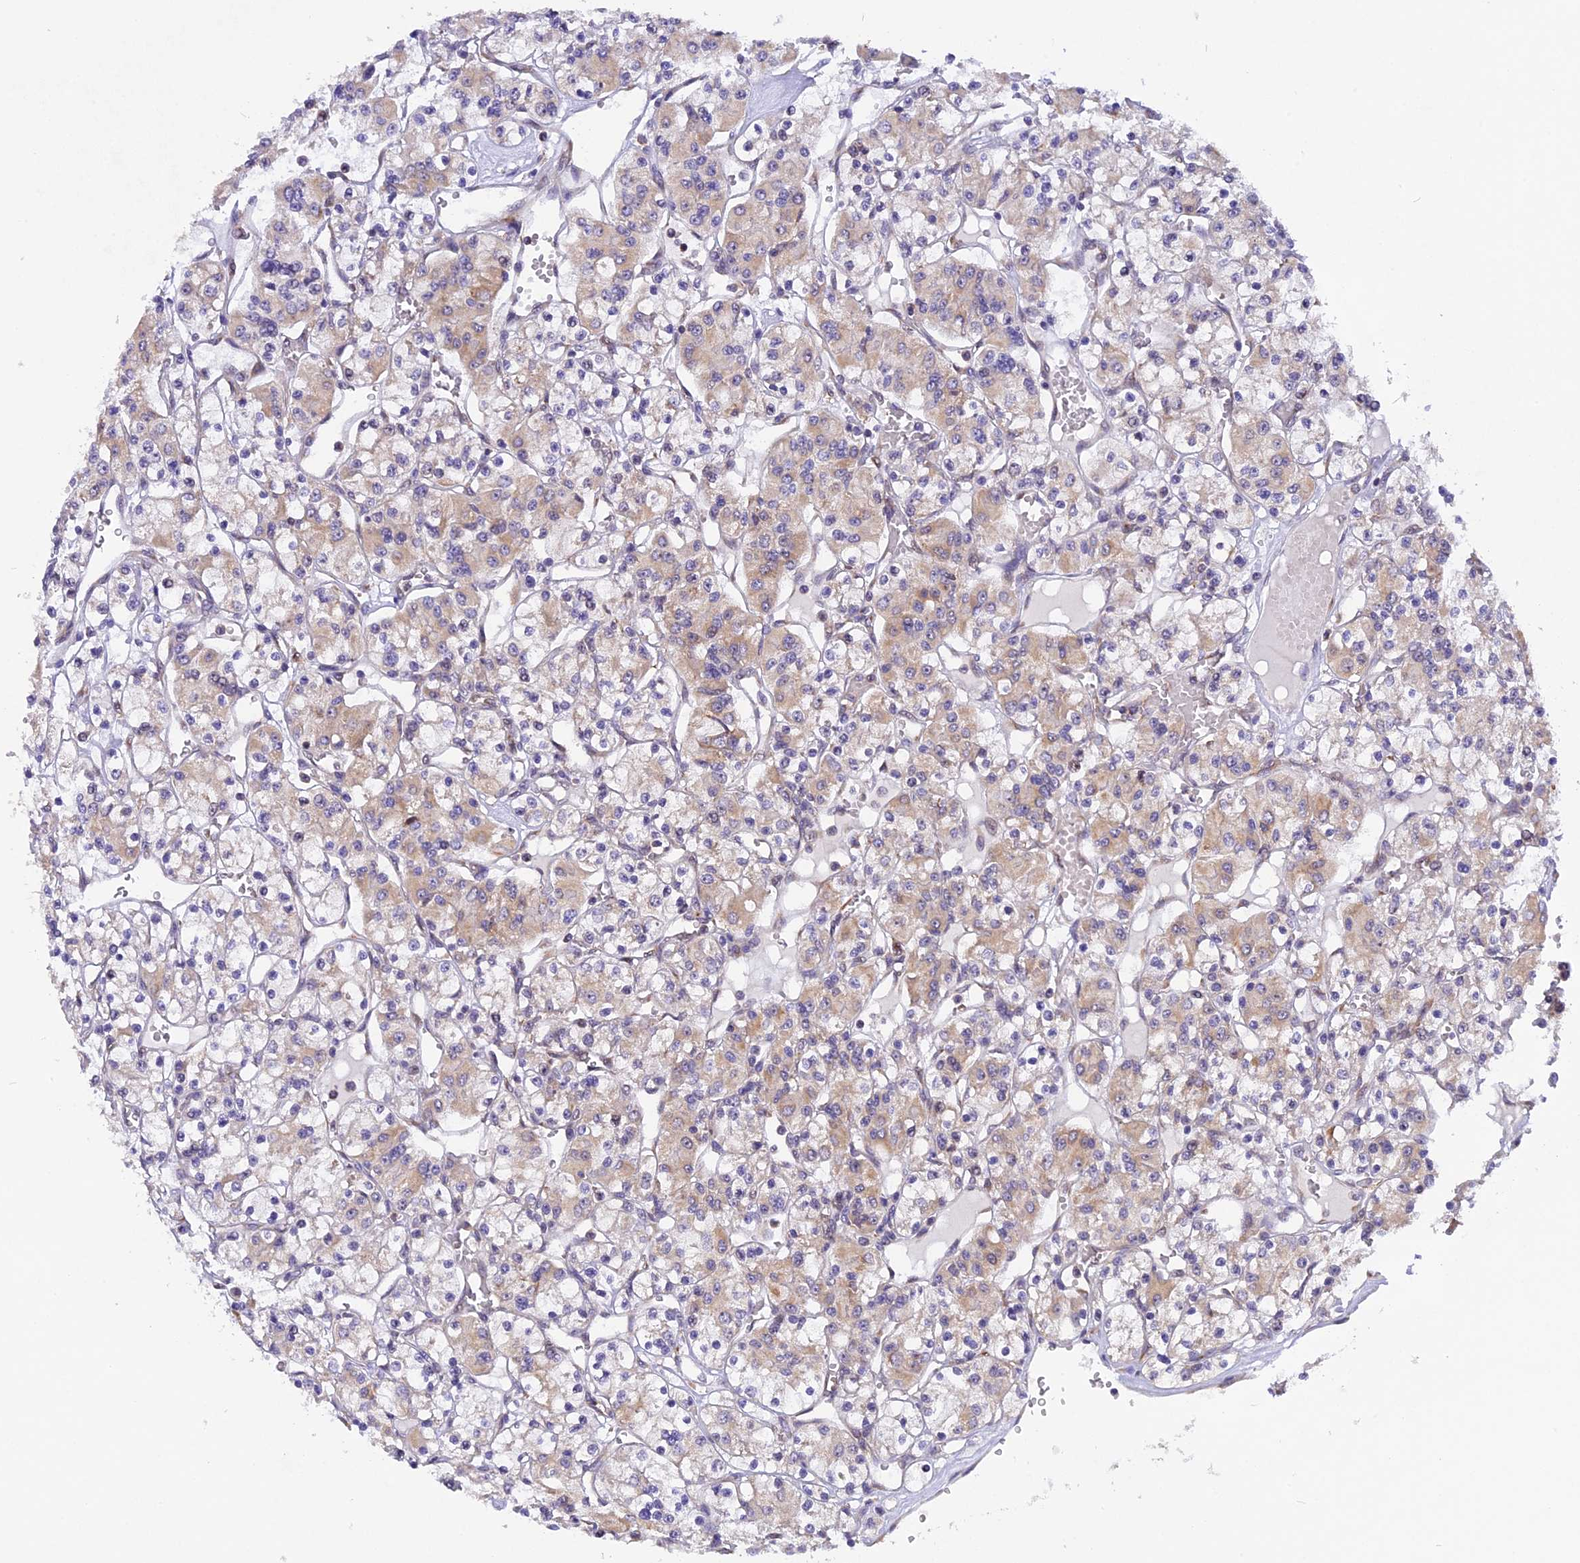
{"staining": {"intensity": "weak", "quantity": "25%-75%", "location": "cytoplasmic/membranous"}, "tissue": "renal cancer", "cell_type": "Tumor cells", "image_type": "cancer", "snomed": [{"axis": "morphology", "description": "Adenocarcinoma, NOS"}, {"axis": "topography", "description": "Kidney"}], "caption": "Immunohistochemistry (IHC) staining of renal cancer, which shows low levels of weak cytoplasmic/membranous positivity in about 25%-75% of tumor cells indicating weak cytoplasmic/membranous protein positivity. The staining was performed using DAB (3,3'-diaminobenzidine) (brown) for protein detection and nuclei were counterstained in hematoxylin (blue).", "gene": "GNPTAB", "patient": {"sex": "female", "age": 59}}